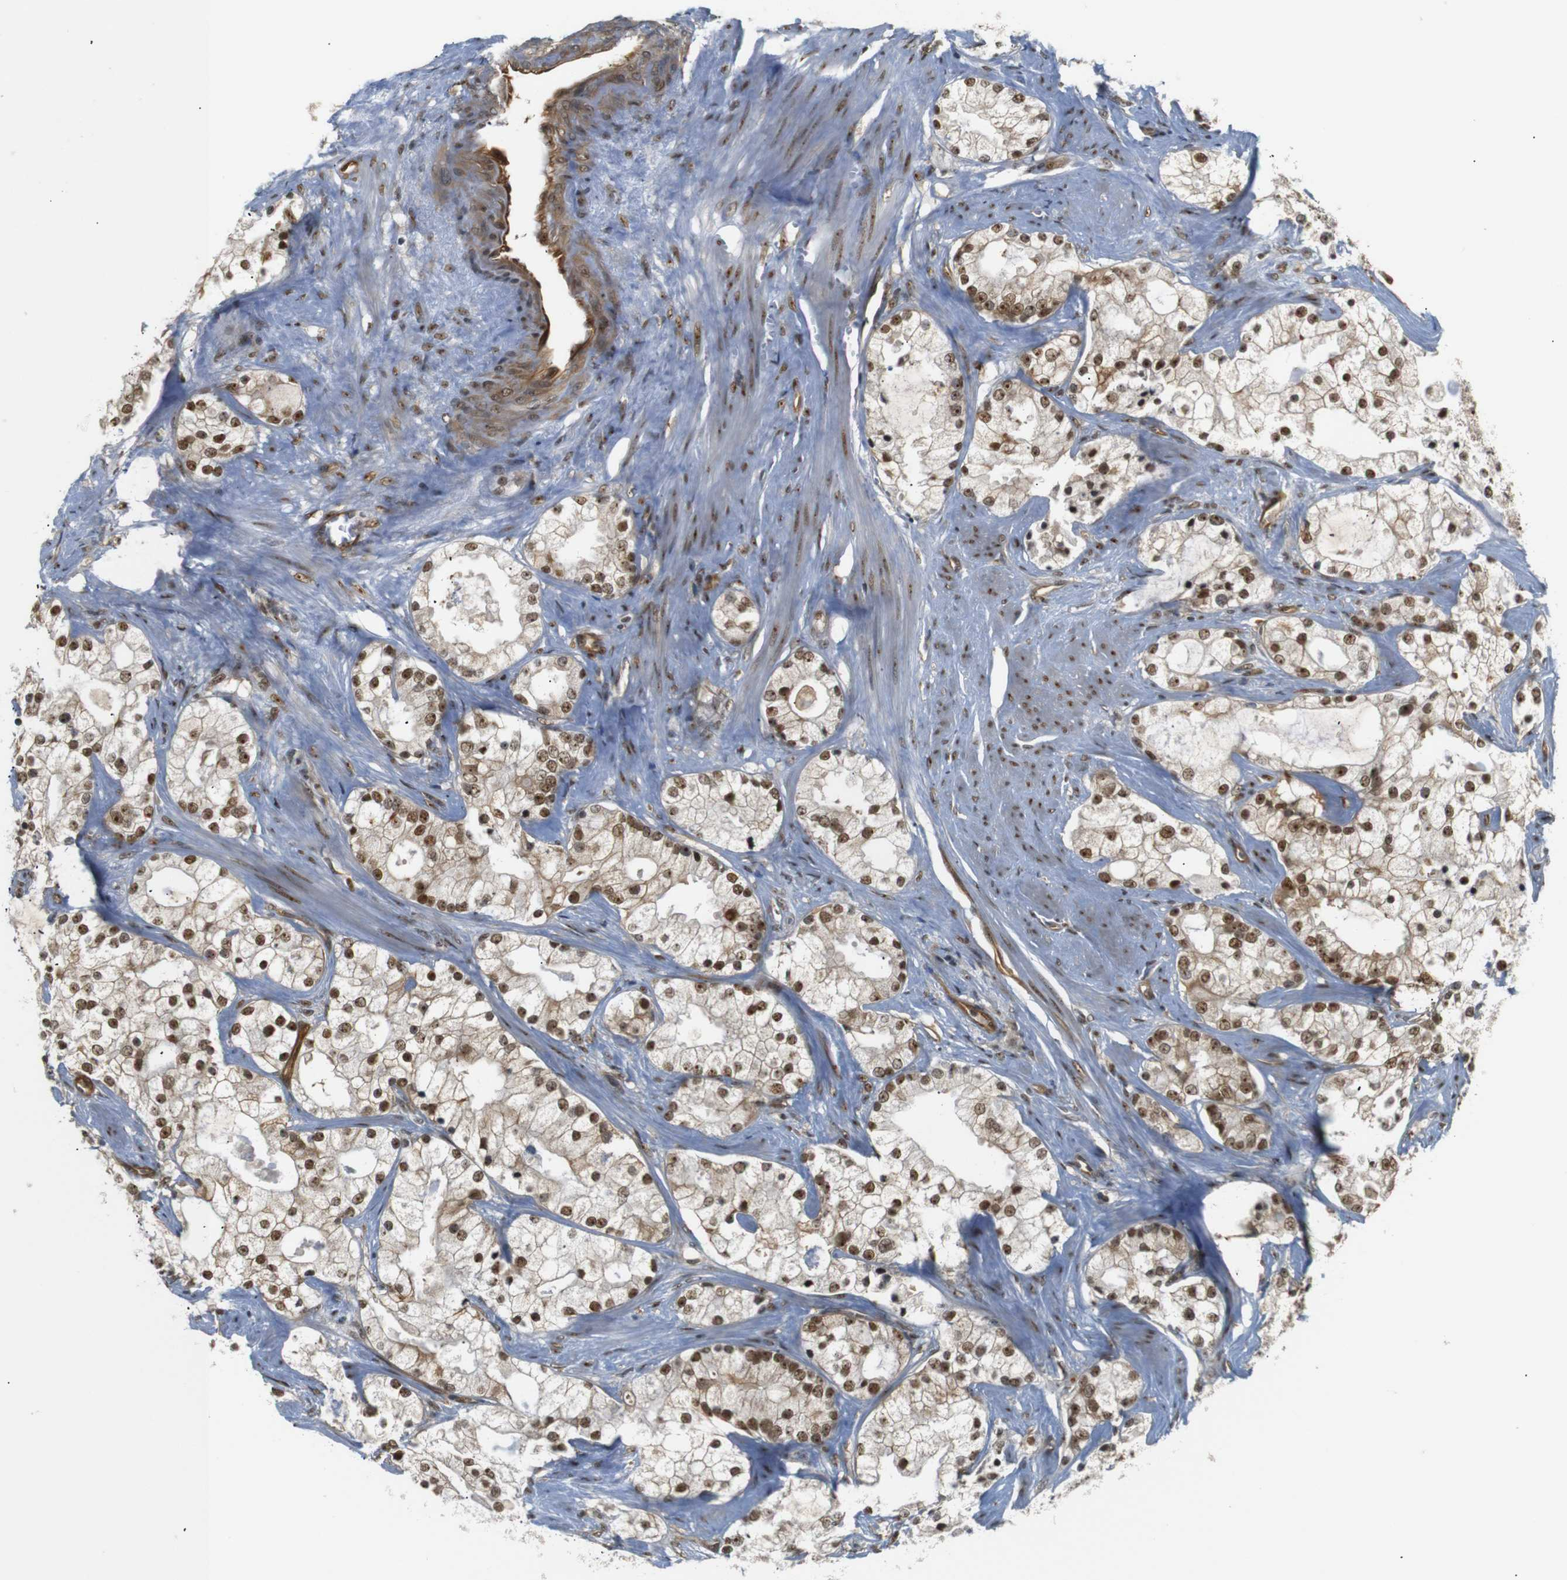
{"staining": {"intensity": "strong", "quantity": ">75%", "location": "cytoplasmic/membranous,nuclear"}, "tissue": "prostate cancer", "cell_type": "Tumor cells", "image_type": "cancer", "snomed": [{"axis": "morphology", "description": "Adenocarcinoma, Low grade"}, {"axis": "topography", "description": "Prostate"}], "caption": "A high-resolution histopathology image shows IHC staining of prostate low-grade adenocarcinoma, which reveals strong cytoplasmic/membranous and nuclear staining in about >75% of tumor cells.", "gene": "PARN", "patient": {"sex": "male", "age": 58}}